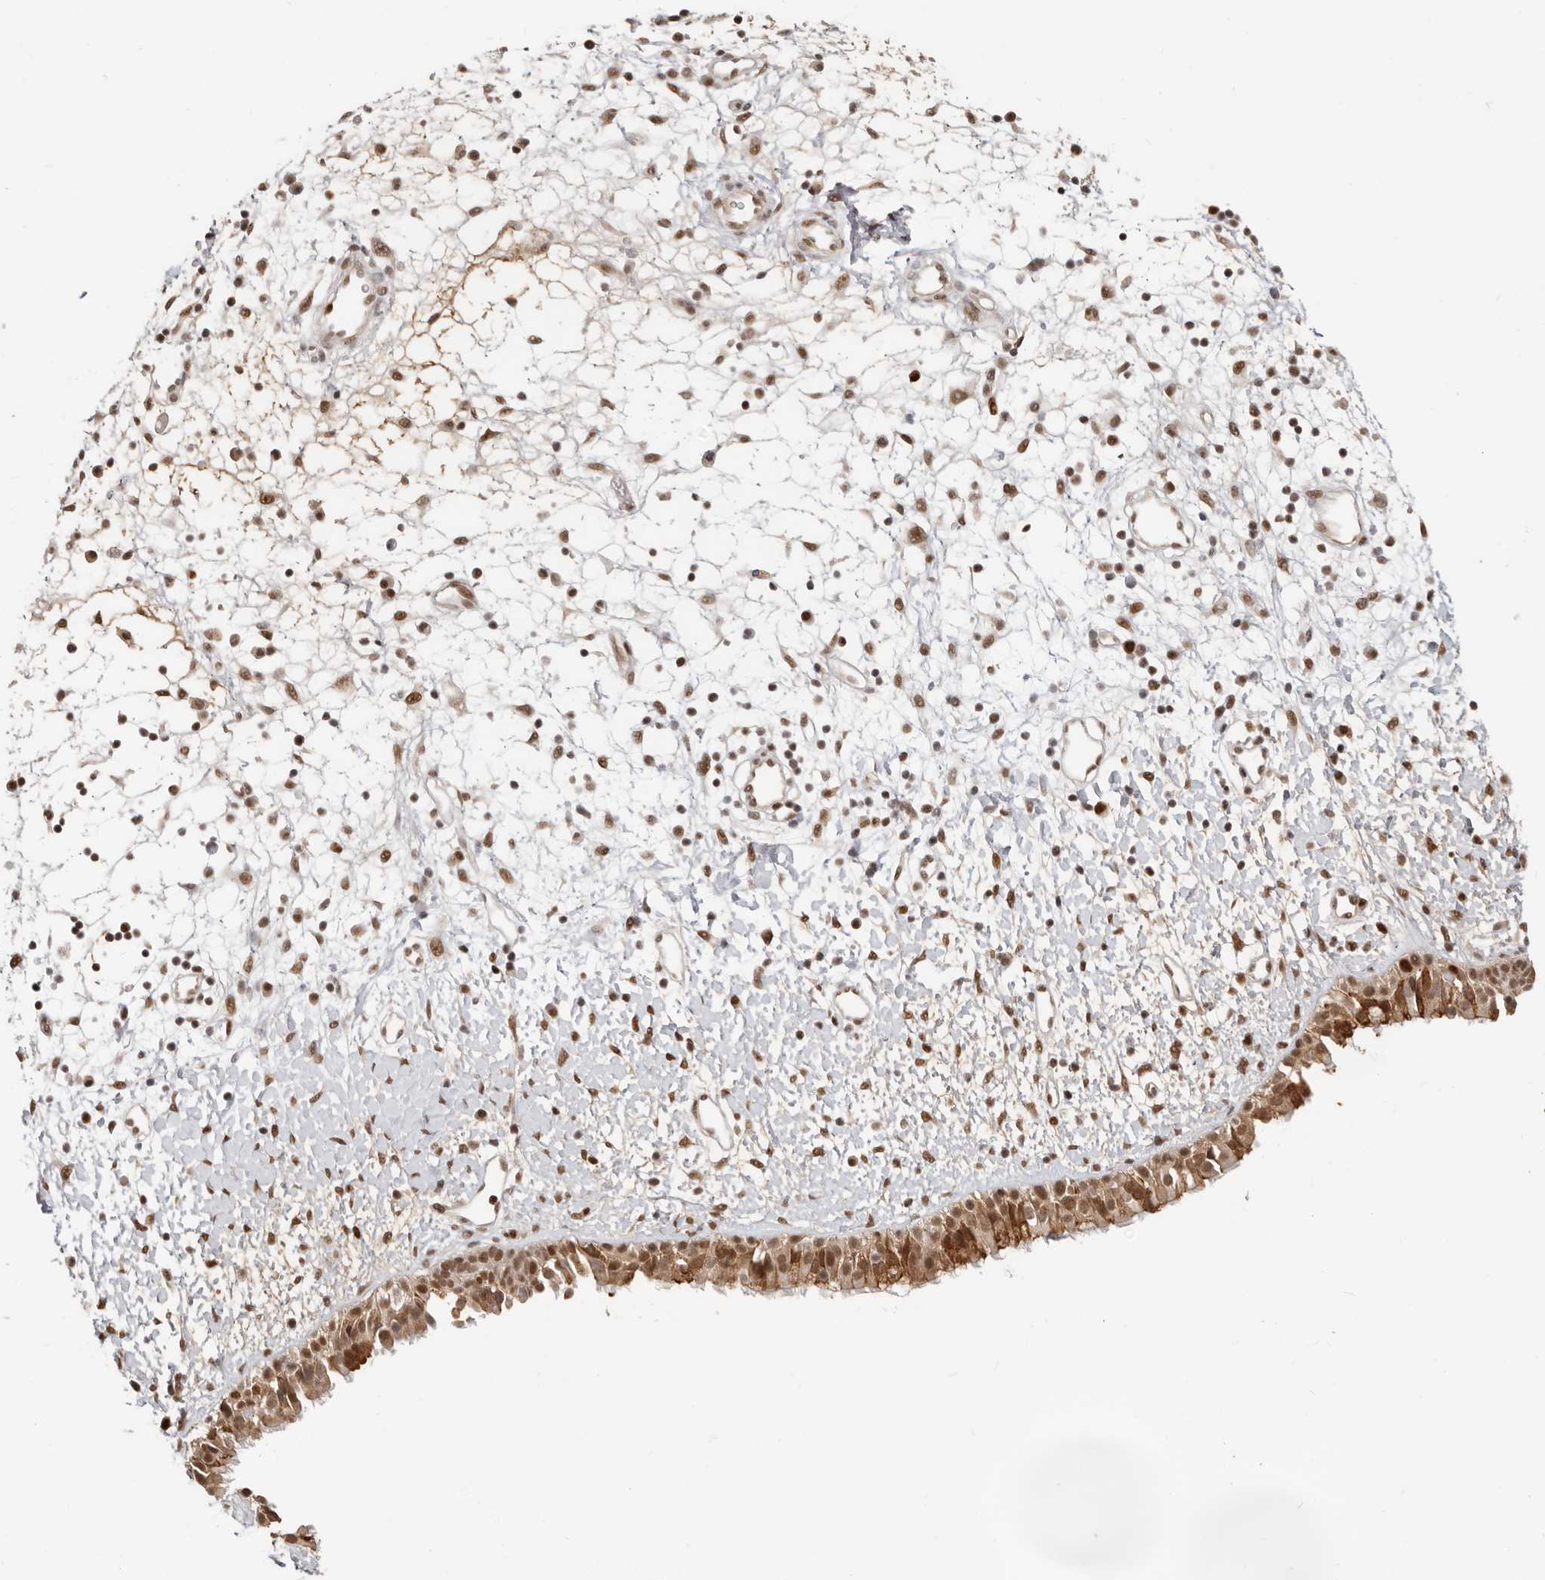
{"staining": {"intensity": "moderate", "quantity": ">75%", "location": "cytoplasmic/membranous,nuclear"}, "tissue": "nasopharynx", "cell_type": "Respiratory epithelial cells", "image_type": "normal", "snomed": [{"axis": "morphology", "description": "Normal tissue, NOS"}, {"axis": "topography", "description": "Nasopharynx"}], "caption": "High-magnification brightfield microscopy of unremarkable nasopharynx stained with DAB (brown) and counterstained with hematoxylin (blue). respiratory epithelial cells exhibit moderate cytoplasmic/membranous,nuclear staining is present in approximately>75% of cells.", "gene": "RFC2", "patient": {"sex": "male", "age": 22}}